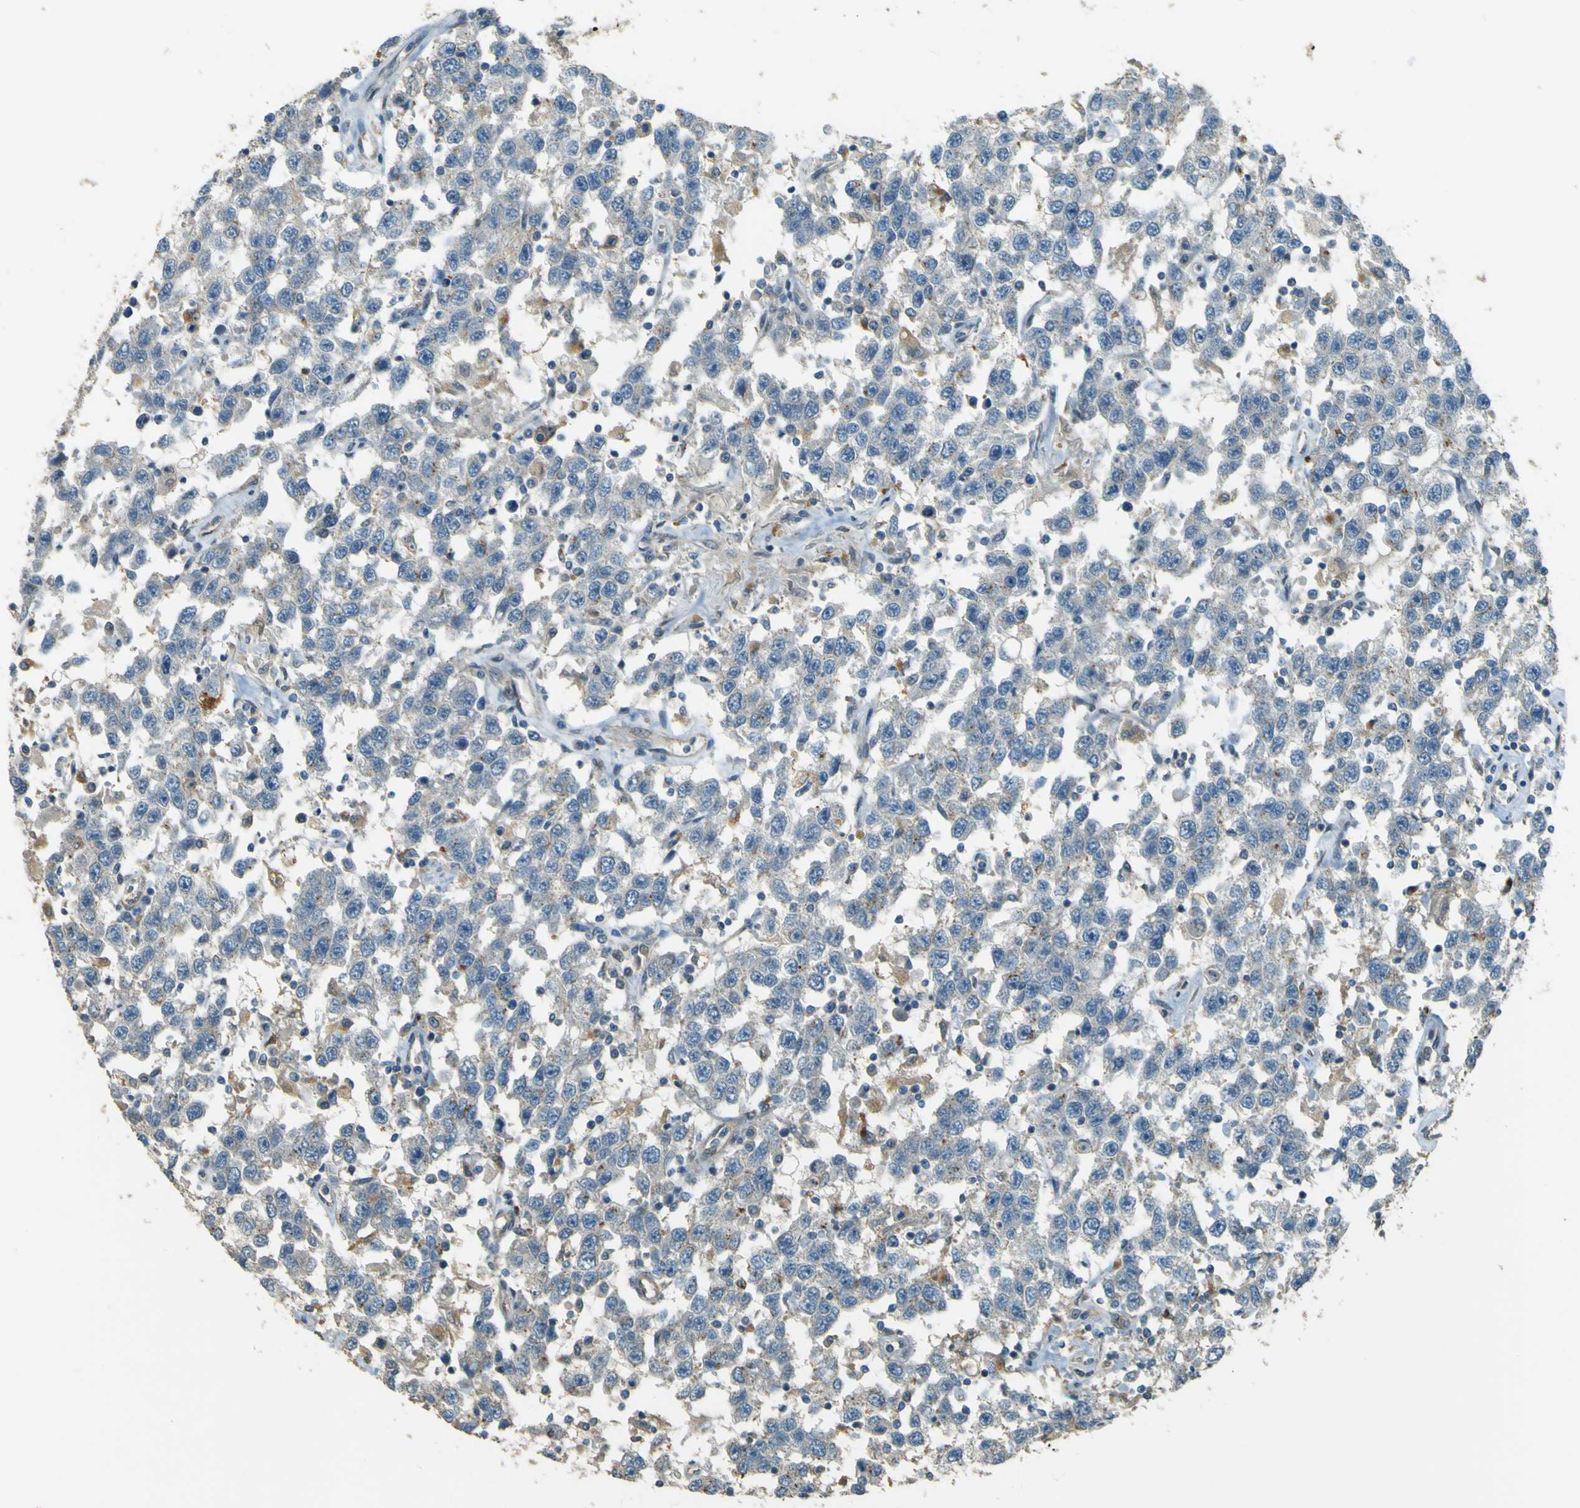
{"staining": {"intensity": "negative", "quantity": "none", "location": "none"}, "tissue": "testis cancer", "cell_type": "Tumor cells", "image_type": "cancer", "snomed": [{"axis": "morphology", "description": "Seminoma, NOS"}, {"axis": "topography", "description": "Testis"}], "caption": "The histopathology image displays no staining of tumor cells in testis cancer. (DAB immunohistochemistry with hematoxylin counter stain).", "gene": "NEXN", "patient": {"sex": "male", "age": 41}}